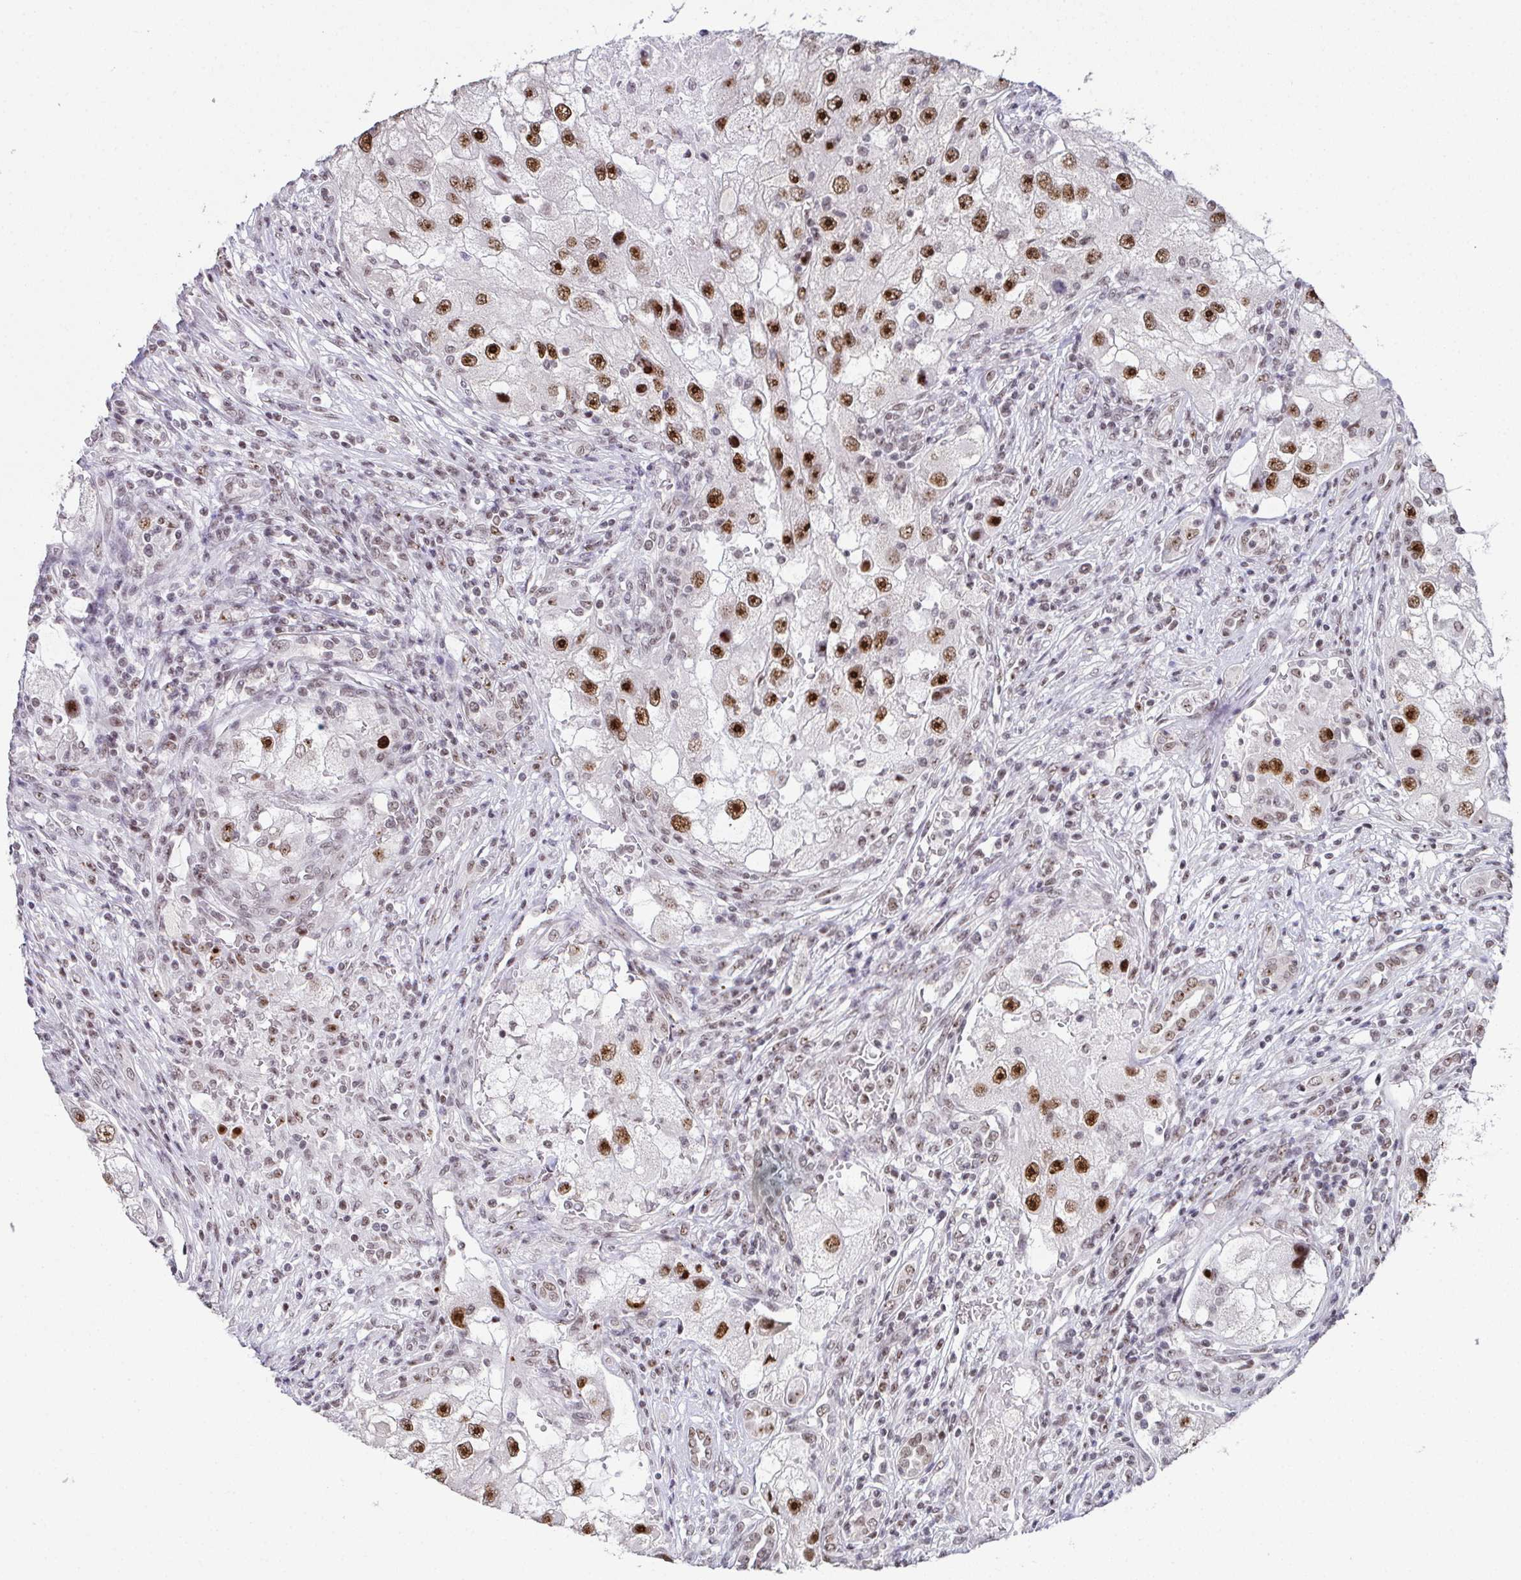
{"staining": {"intensity": "strong", "quantity": ">75%", "location": "nuclear"}, "tissue": "renal cancer", "cell_type": "Tumor cells", "image_type": "cancer", "snomed": [{"axis": "morphology", "description": "Adenocarcinoma, NOS"}, {"axis": "topography", "description": "Kidney"}], "caption": "An IHC histopathology image of tumor tissue is shown. Protein staining in brown shows strong nuclear positivity in adenocarcinoma (renal) within tumor cells.", "gene": "ZNF800", "patient": {"sex": "male", "age": 63}}